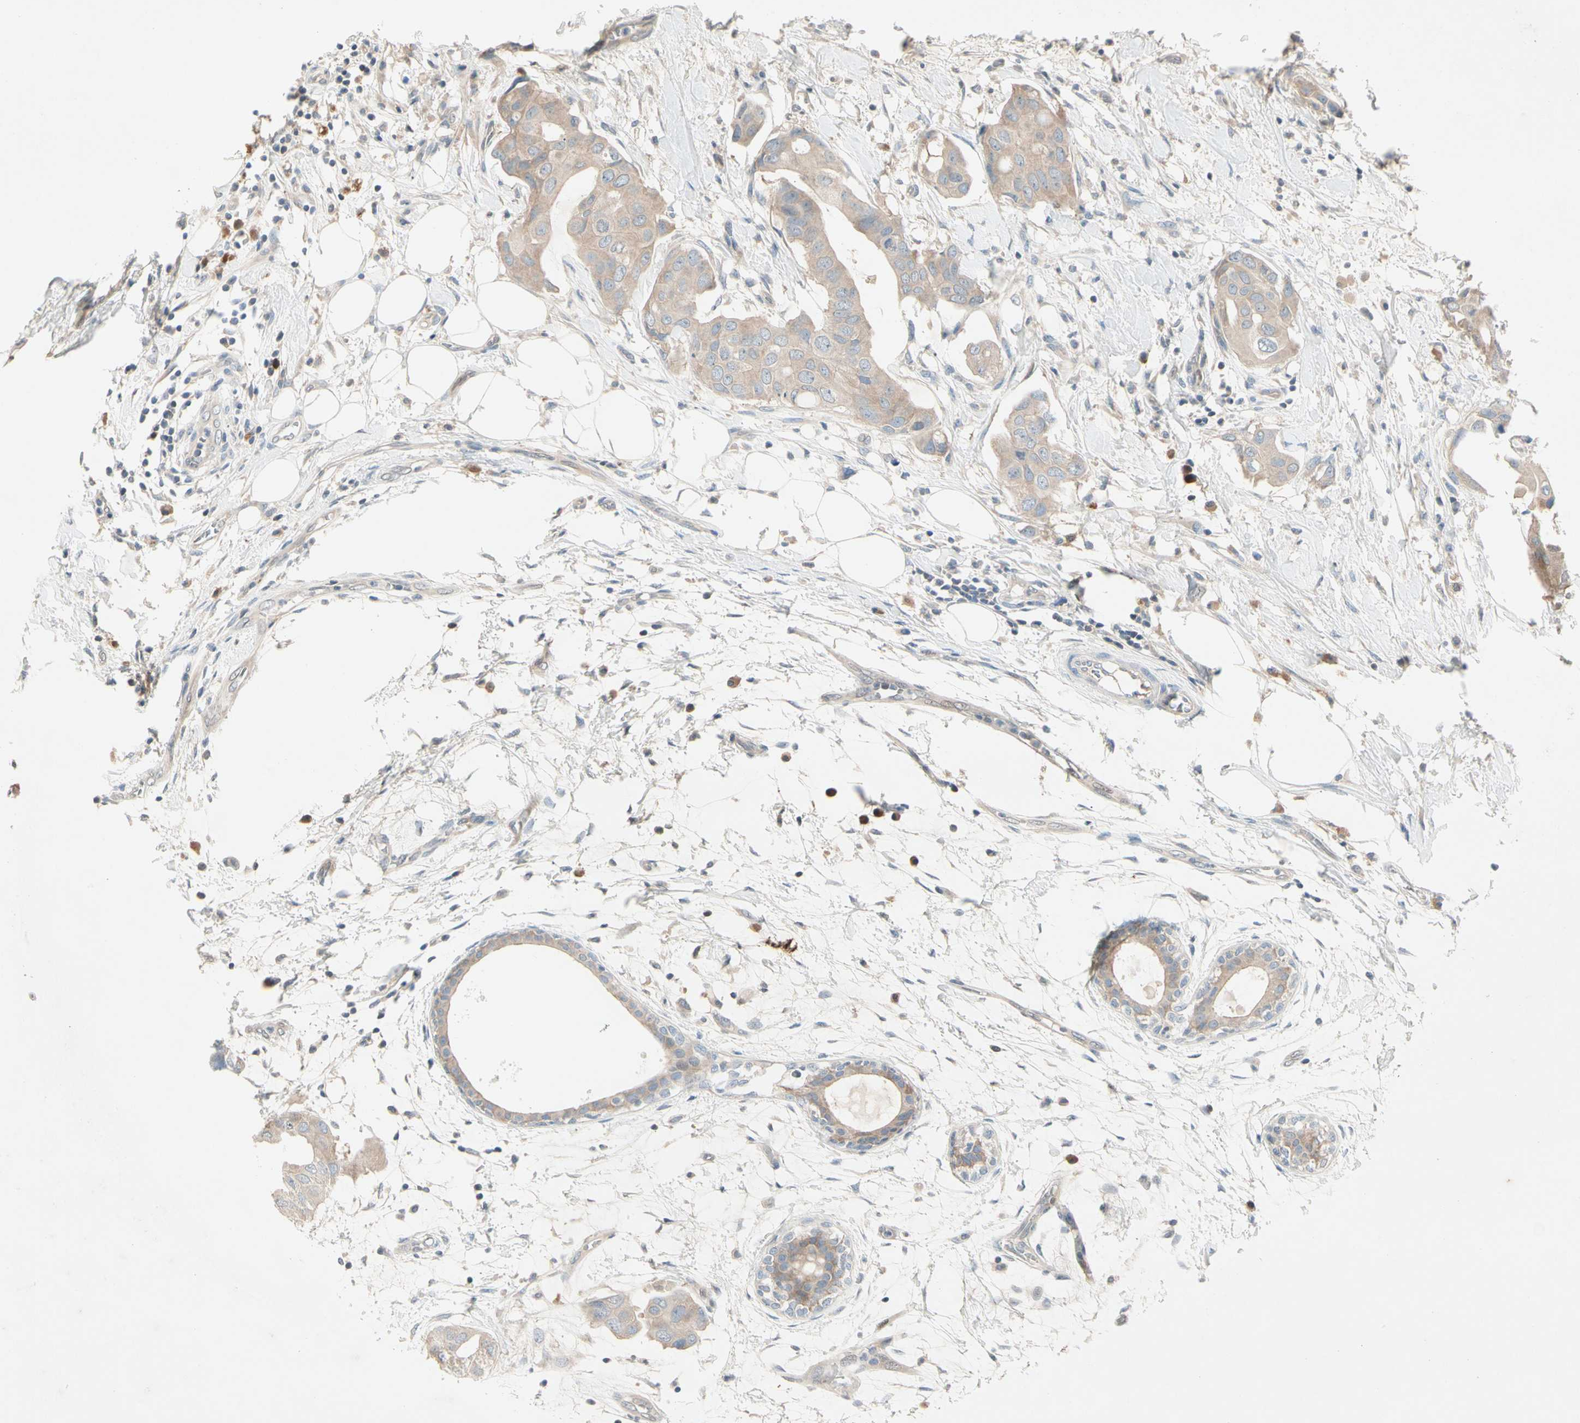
{"staining": {"intensity": "weak", "quantity": ">75%", "location": "cytoplasmic/membranous"}, "tissue": "breast cancer", "cell_type": "Tumor cells", "image_type": "cancer", "snomed": [{"axis": "morphology", "description": "Duct carcinoma"}, {"axis": "topography", "description": "Breast"}], "caption": "The photomicrograph shows staining of breast cancer, revealing weak cytoplasmic/membranous protein staining (brown color) within tumor cells. Nuclei are stained in blue.", "gene": "IL1R1", "patient": {"sex": "female", "age": 40}}